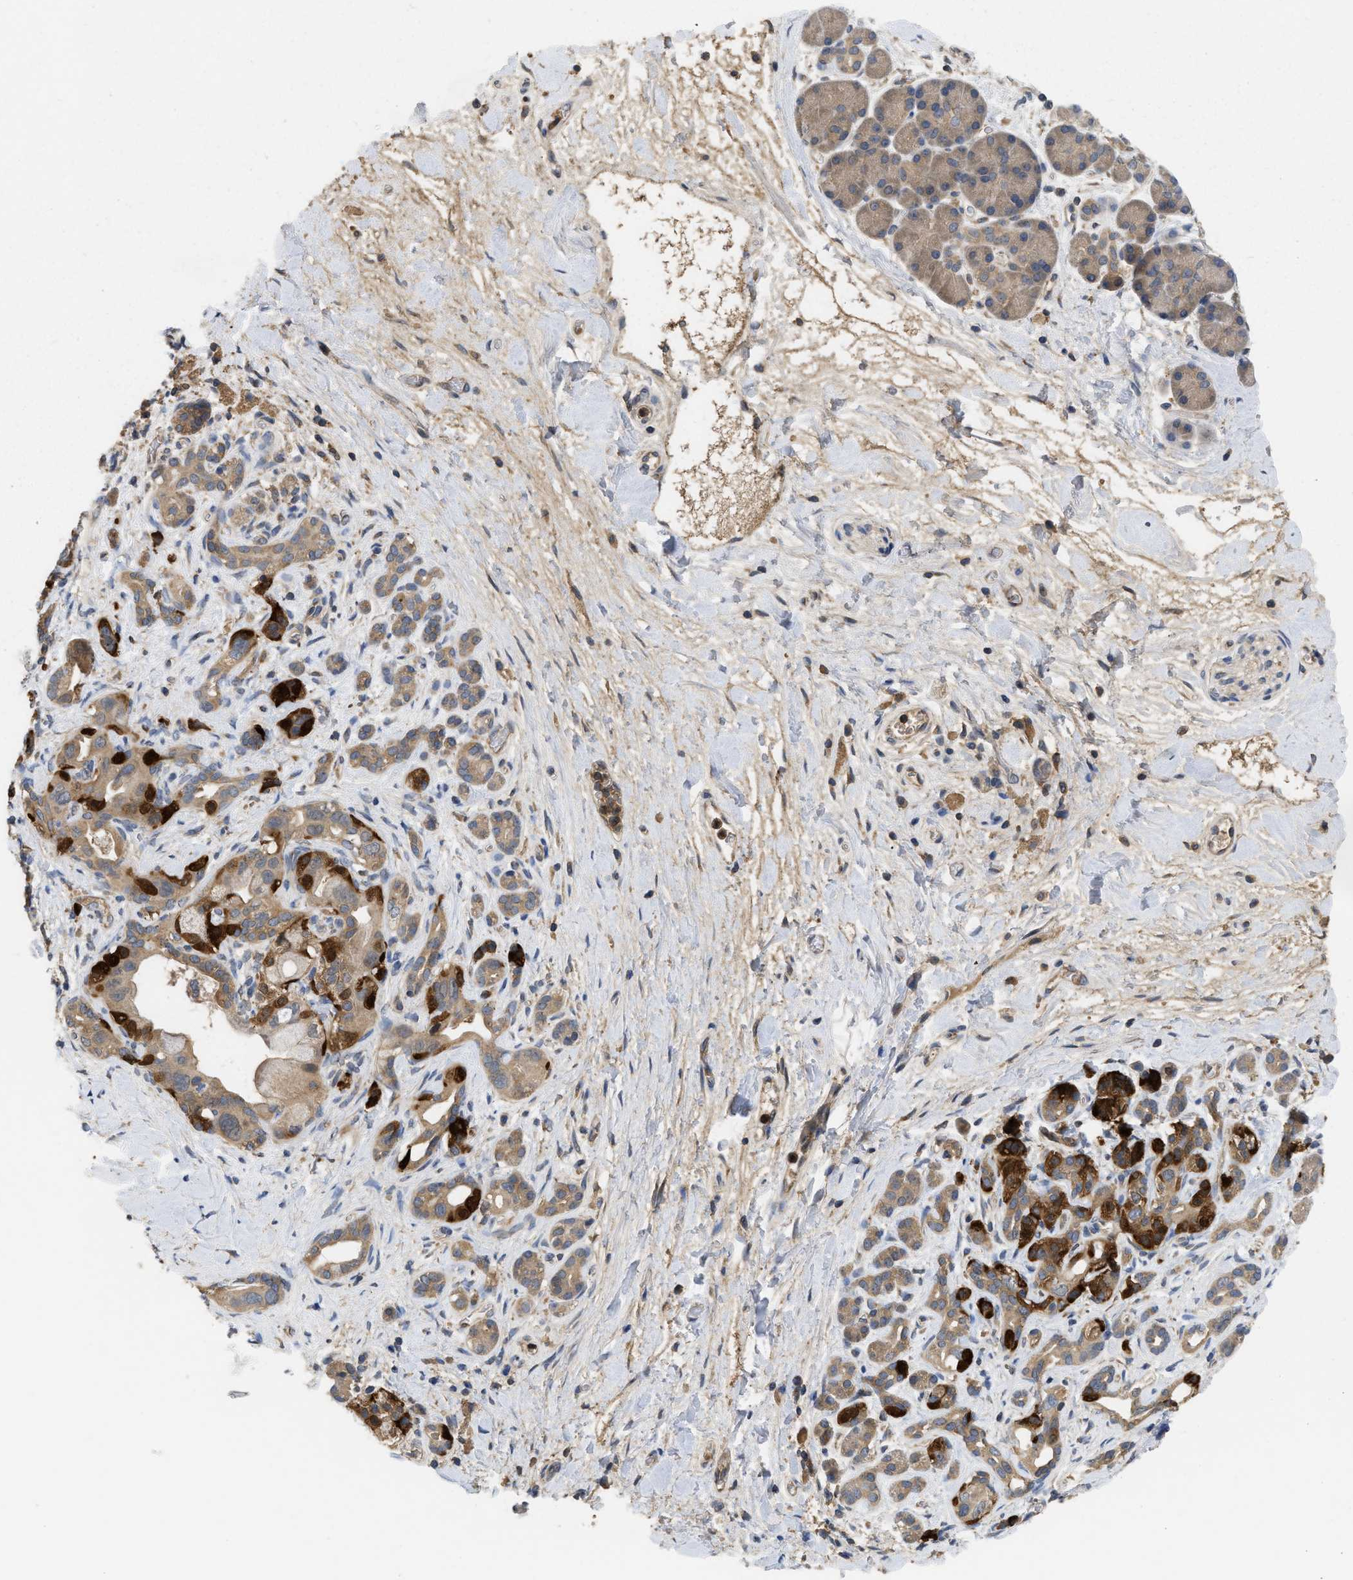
{"staining": {"intensity": "strong", "quantity": "25%-75%", "location": "cytoplasmic/membranous"}, "tissue": "pancreatic cancer", "cell_type": "Tumor cells", "image_type": "cancer", "snomed": [{"axis": "morphology", "description": "Adenocarcinoma, NOS"}, {"axis": "topography", "description": "Pancreas"}], "caption": "Protein staining of pancreatic cancer (adenocarcinoma) tissue shows strong cytoplasmic/membranous staining in approximately 25%-75% of tumor cells. Using DAB (3,3'-diaminobenzidine) (brown) and hematoxylin (blue) stains, captured at high magnification using brightfield microscopy.", "gene": "RNF216", "patient": {"sex": "male", "age": 55}}